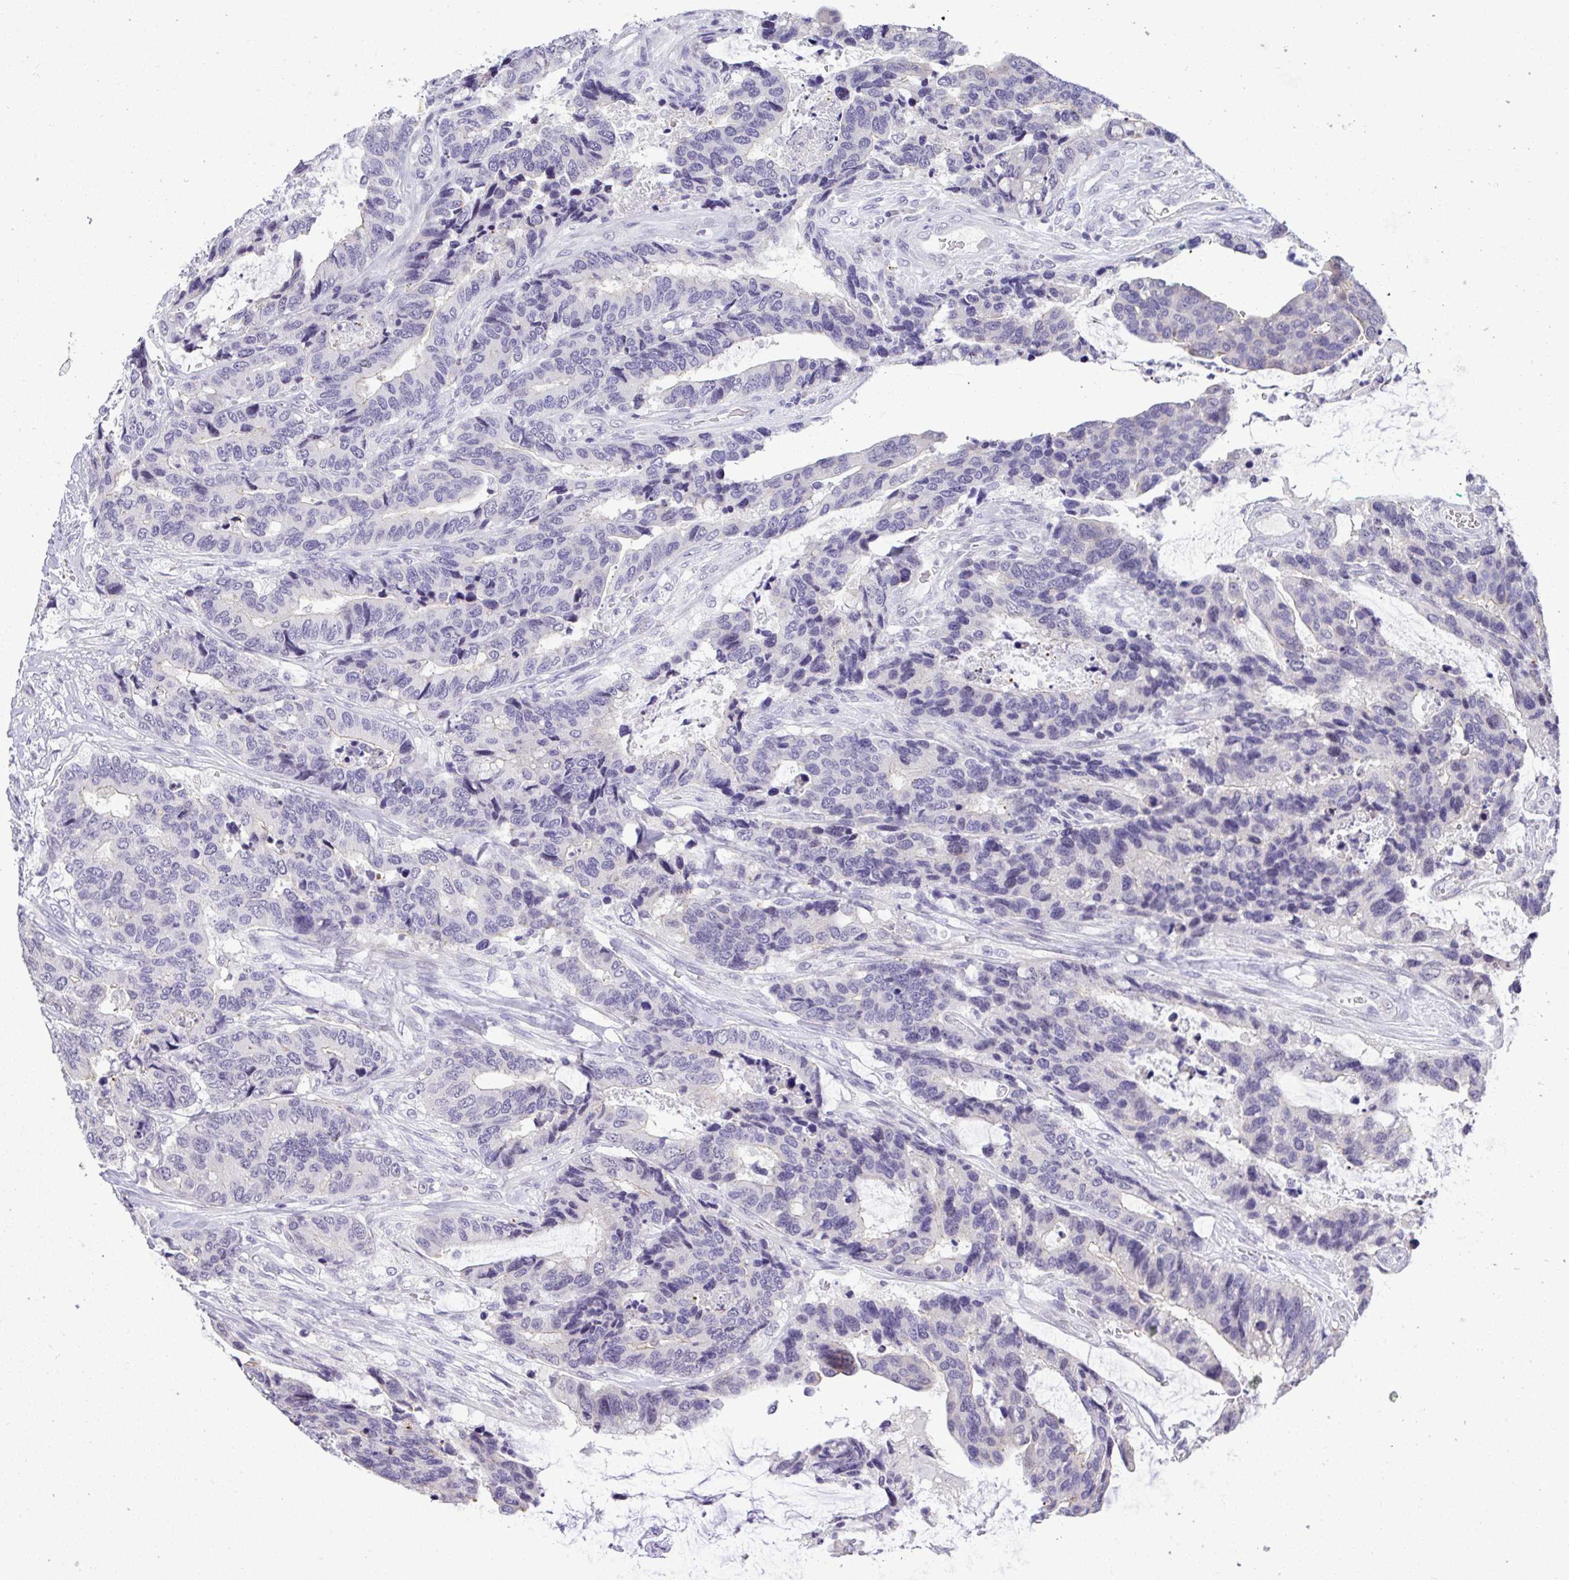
{"staining": {"intensity": "negative", "quantity": "none", "location": "none"}, "tissue": "colorectal cancer", "cell_type": "Tumor cells", "image_type": "cancer", "snomed": [{"axis": "morphology", "description": "Adenocarcinoma, NOS"}, {"axis": "topography", "description": "Rectum"}], "caption": "A micrograph of colorectal adenocarcinoma stained for a protein displays no brown staining in tumor cells.", "gene": "YBX2", "patient": {"sex": "female", "age": 59}}